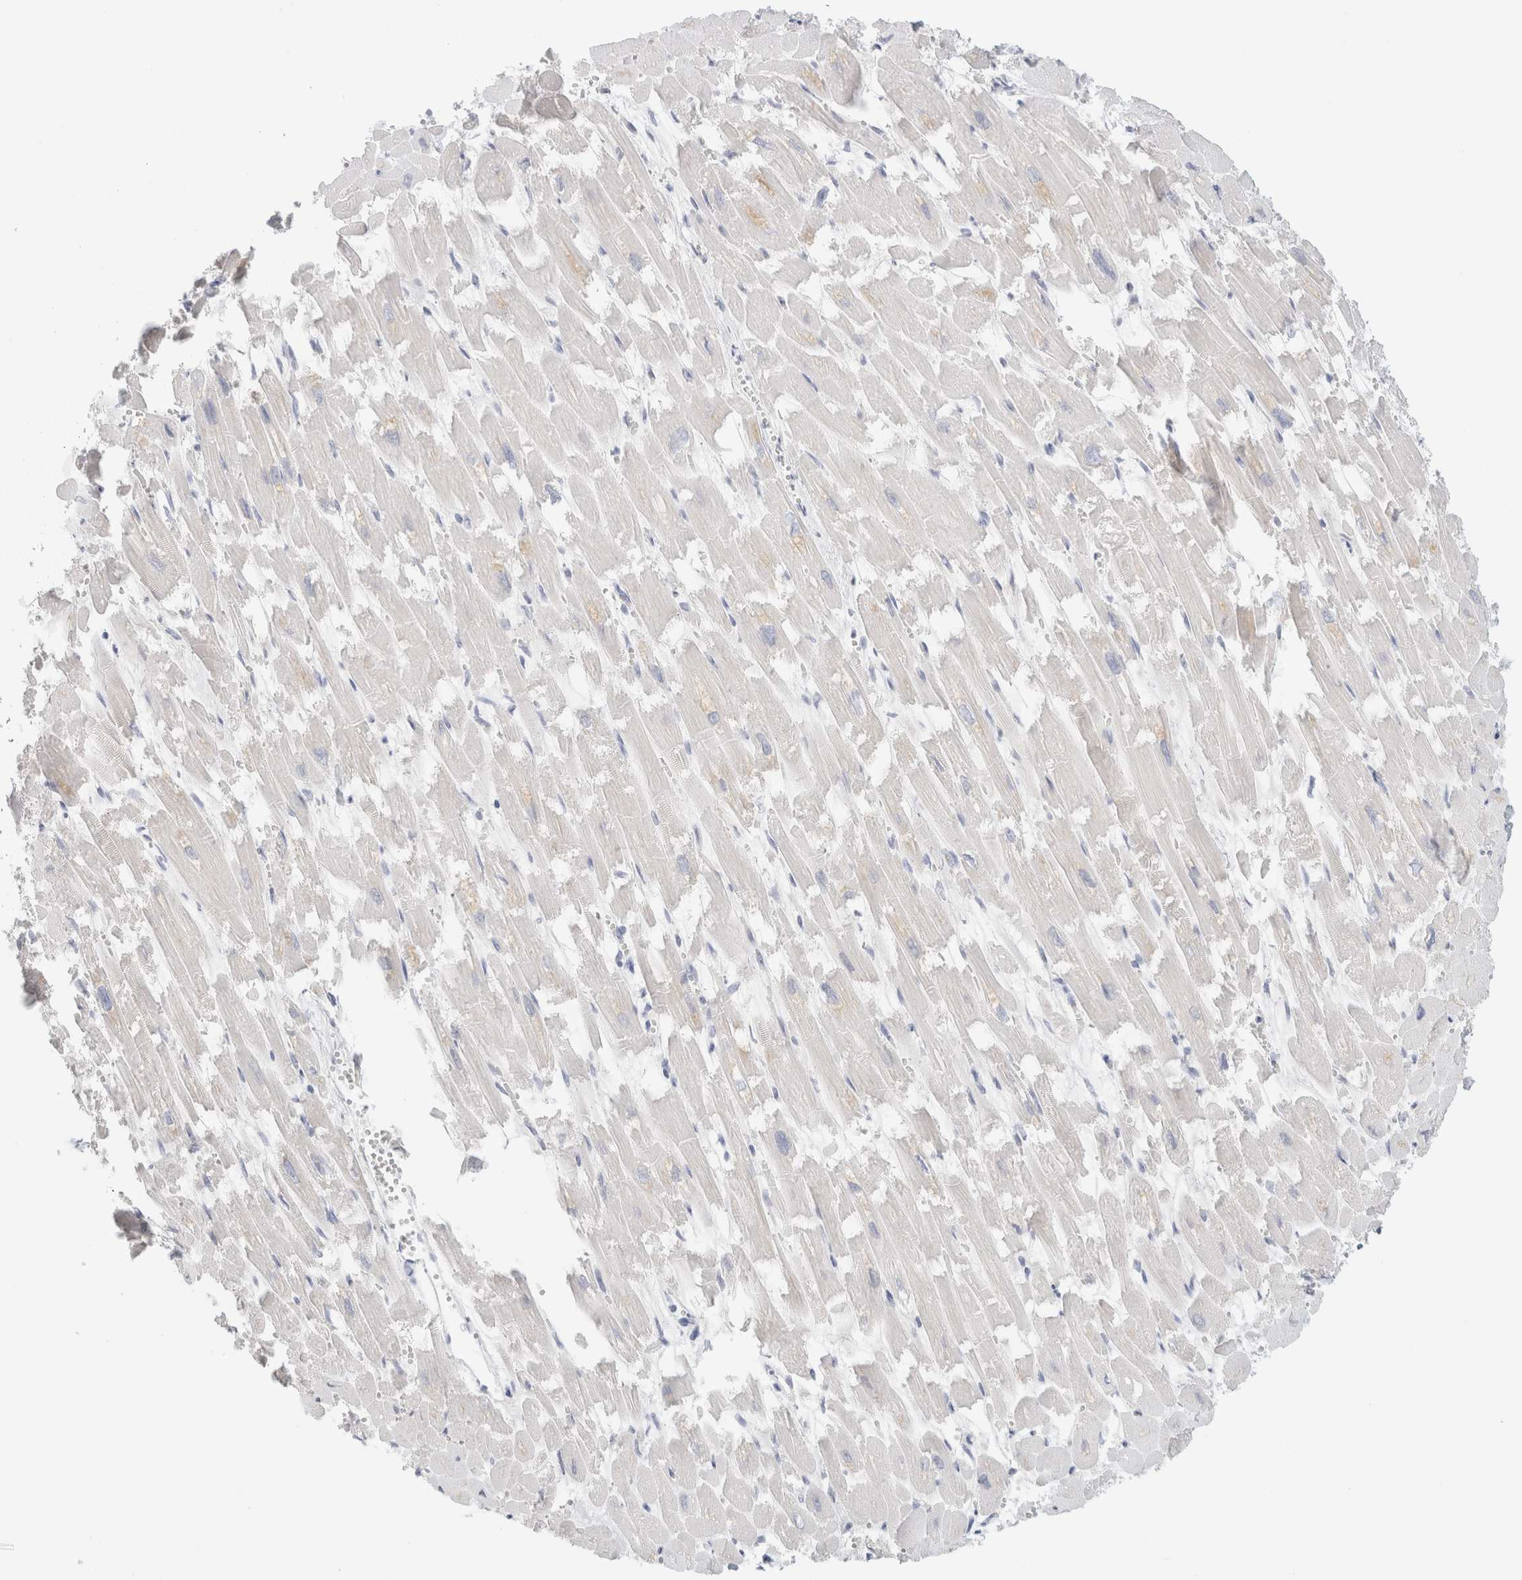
{"staining": {"intensity": "negative", "quantity": "none", "location": "none"}, "tissue": "heart muscle", "cell_type": "Cardiomyocytes", "image_type": "normal", "snomed": [{"axis": "morphology", "description": "Normal tissue, NOS"}, {"axis": "topography", "description": "Heart"}], "caption": "IHC photomicrograph of benign human heart muscle stained for a protein (brown), which demonstrates no expression in cardiomyocytes.", "gene": "CSK", "patient": {"sex": "male", "age": 54}}